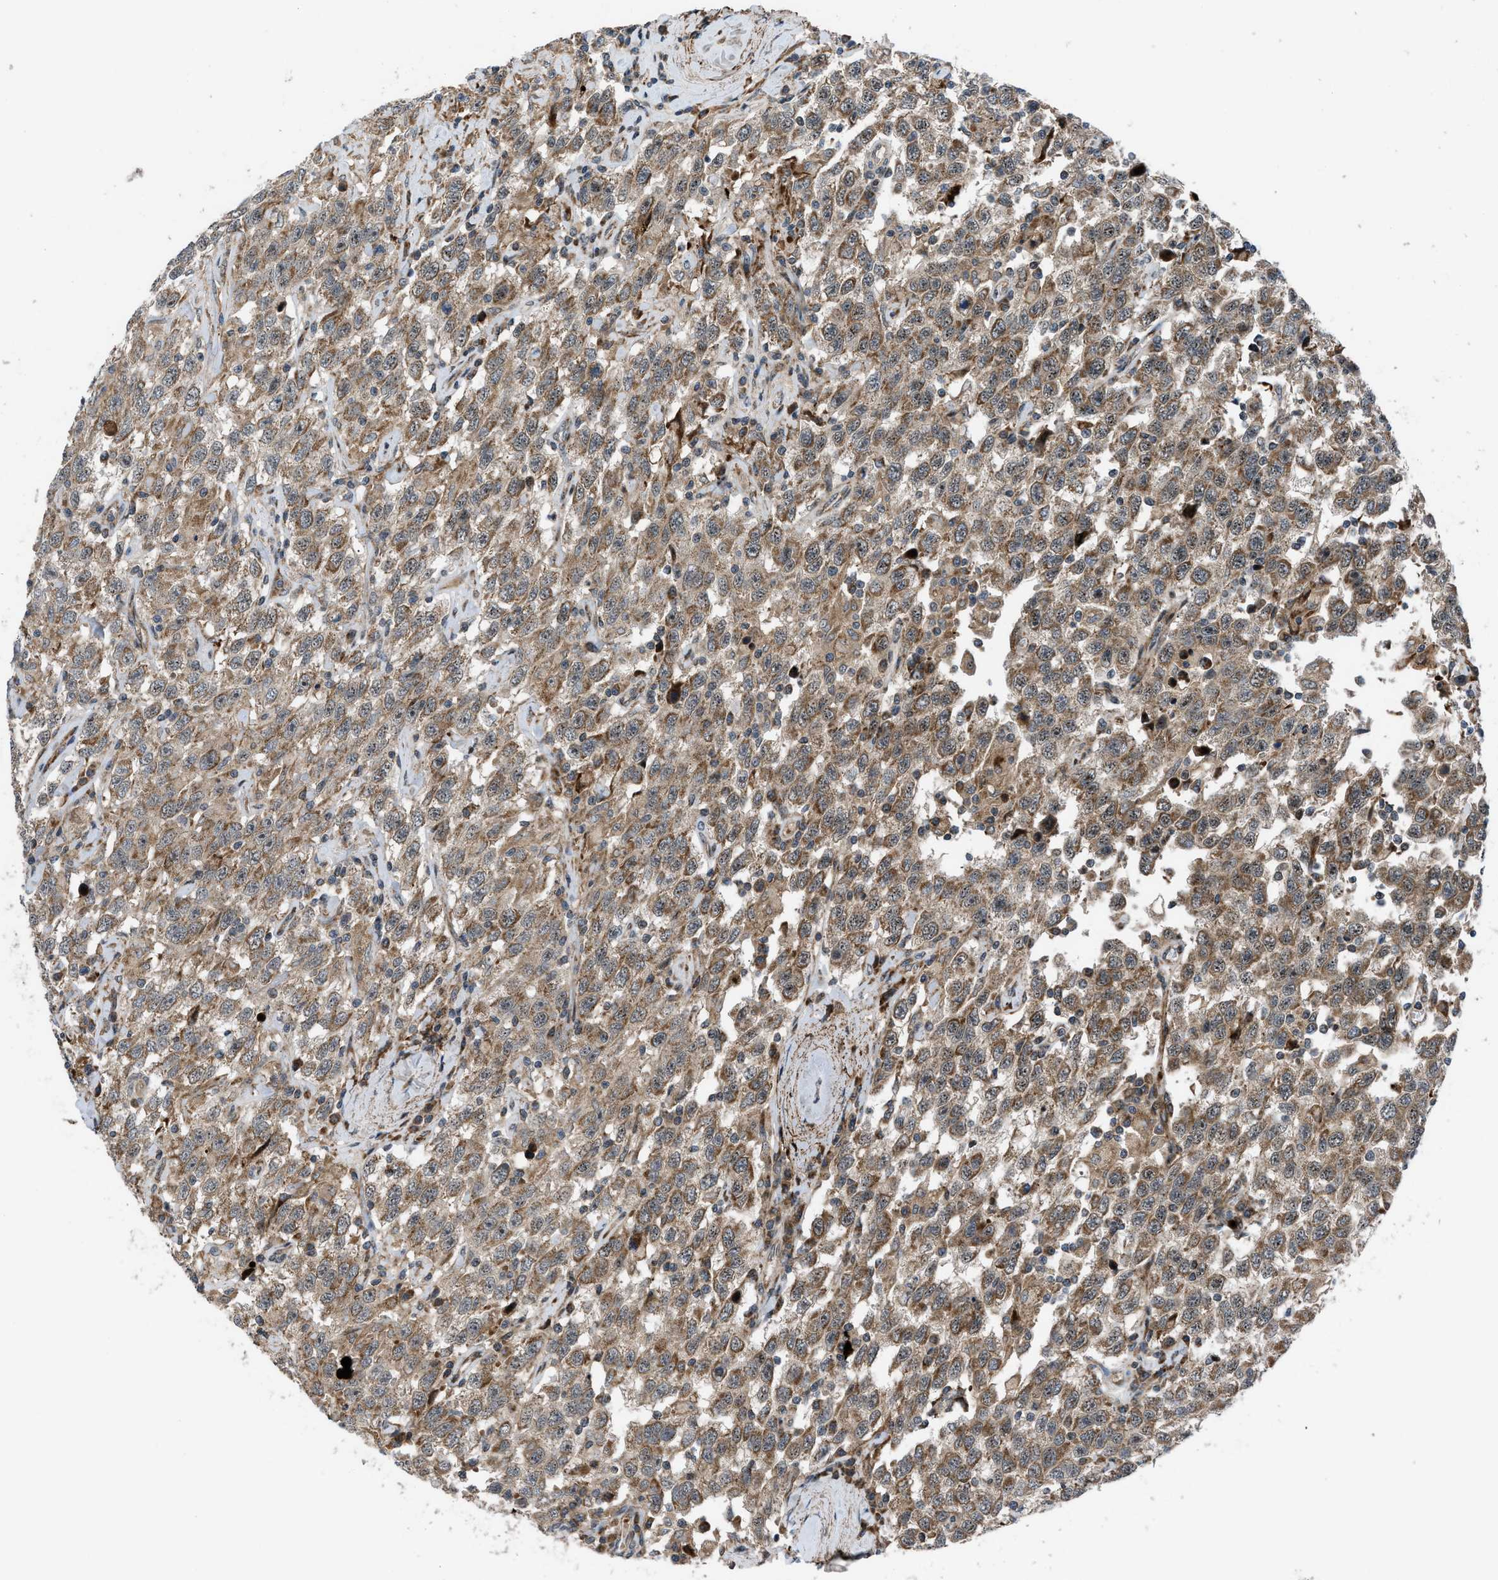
{"staining": {"intensity": "moderate", "quantity": ">75%", "location": "cytoplasmic/membranous"}, "tissue": "testis cancer", "cell_type": "Tumor cells", "image_type": "cancer", "snomed": [{"axis": "morphology", "description": "Seminoma, NOS"}, {"axis": "topography", "description": "Testis"}], "caption": "Immunohistochemical staining of human seminoma (testis) reveals medium levels of moderate cytoplasmic/membranous protein expression in approximately >75% of tumor cells. (DAB (3,3'-diaminobenzidine) IHC, brown staining for protein, blue staining for nuclei).", "gene": "AP3M2", "patient": {"sex": "male", "age": 41}}